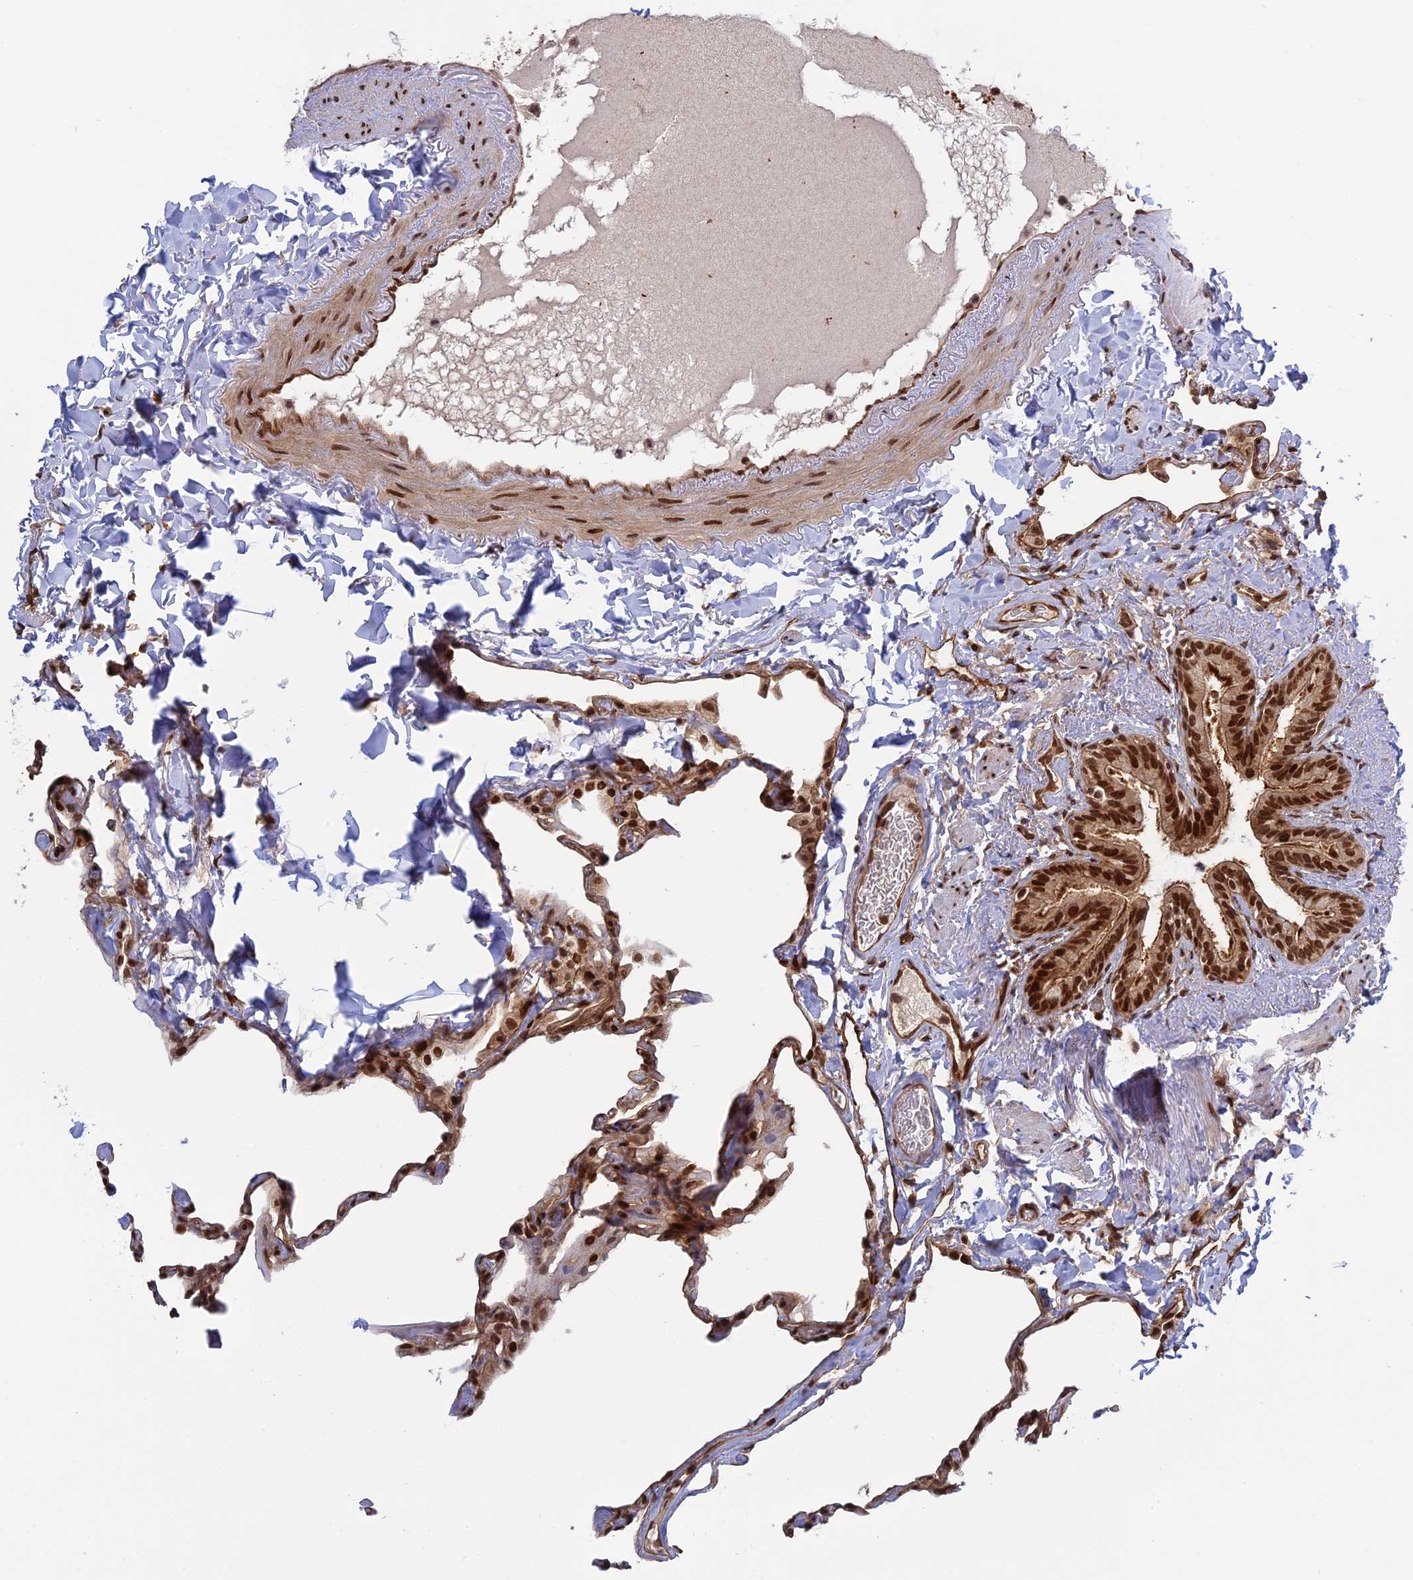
{"staining": {"intensity": "moderate", "quantity": ">75%", "location": "cytoplasmic/membranous,nuclear"}, "tissue": "lung", "cell_type": "Alveolar cells", "image_type": "normal", "snomed": [{"axis": "morphology", "description": "Normal tissue, NOS"}, {"axis": "topography", "description": "Lung"}], "caption": "The histopathology image displays a brown stain indicating the presence of a protein in the cytoplasmic/membranous,nuclear of alveolar cells in lung.", "gene": "PKIG", "patient": {"sex": "male", "age": 65}}